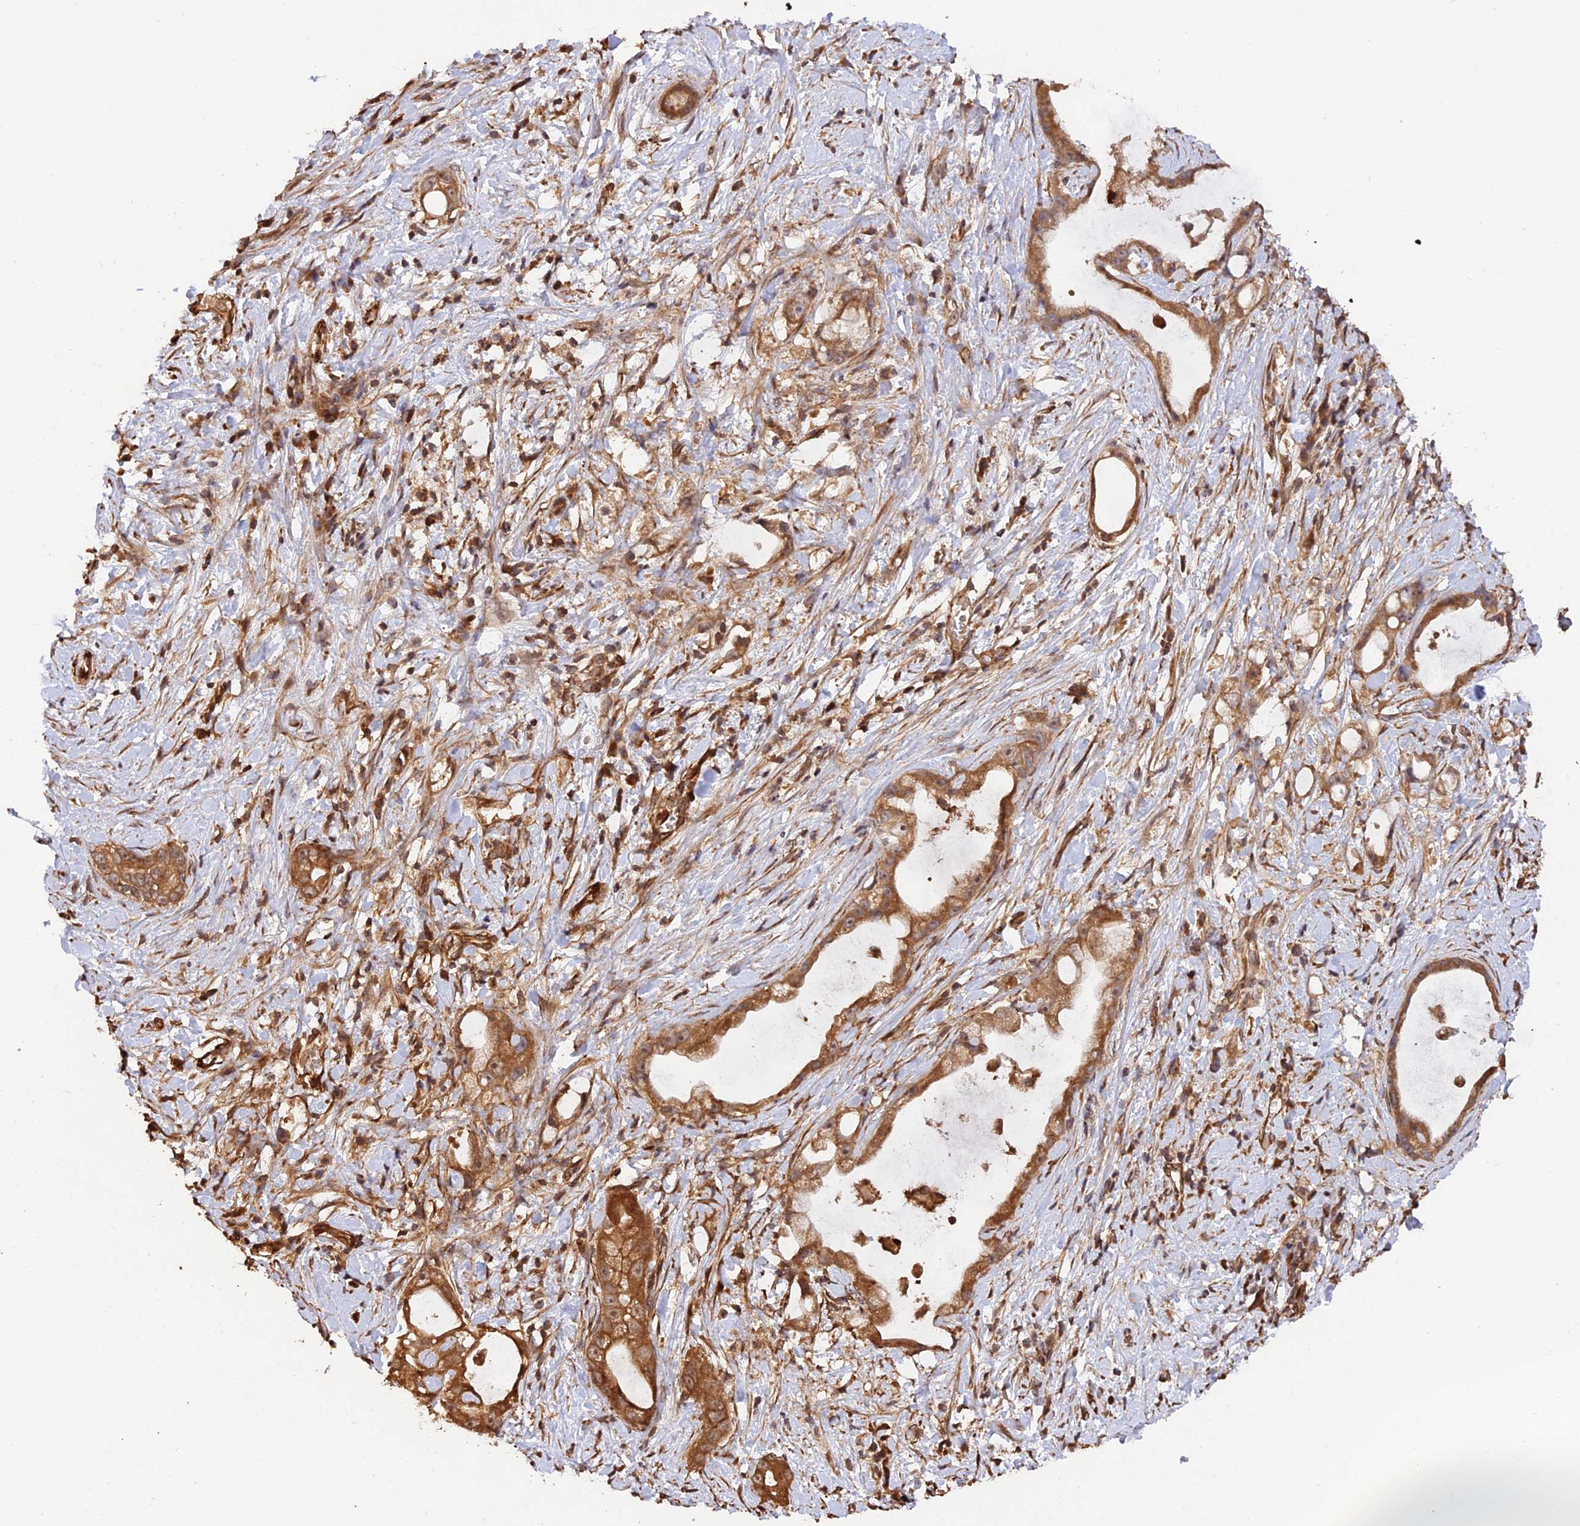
{"staining": {"intensity": "strong", "quantity": ">75%", "location": "cytoplasmic/membranous"}, "tissue": "stomach cancer", "cell_type": "Tumor cells", "image_type": "cancer", "snomed": [{"axis": "morphology", "description": "Adenocarcinoma, NOS"}, {"axis": "topography", "description": "Stomach"}], "caption": "The photomicrograph reveals a brown stain indicating the presence of a protein in the cytoplasmic/membranous of tumor cells in adenocarcinoma (stomach).", "gene": "CREBL2", "patient": {"sex": "male", "age": 55}}